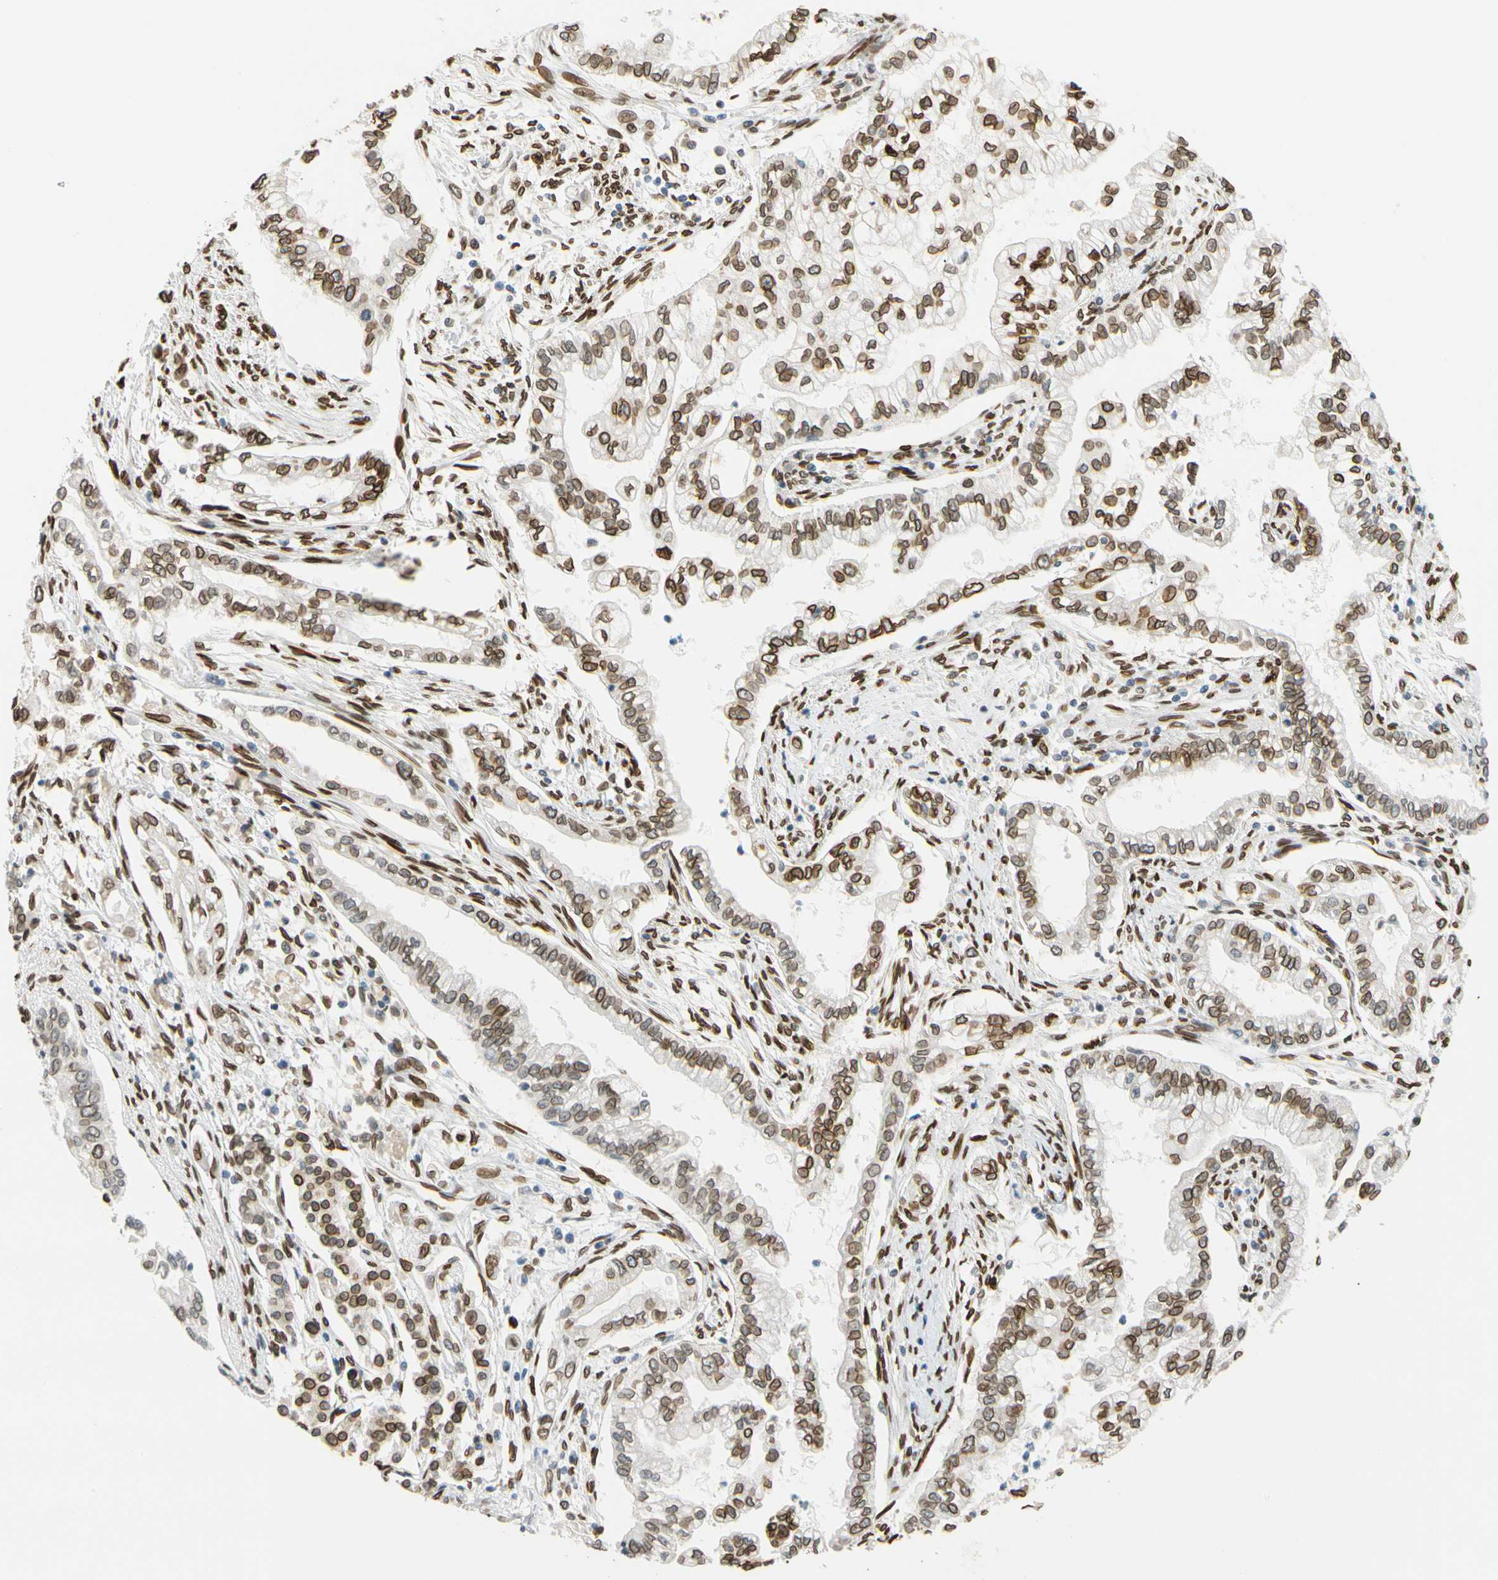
{"staining": {"intensity": "strong", "quantity": ">75%", "location": "cytoplasmic/membranous,nuclear"}, "tissue": "pancreatic cancer", "cell_type": "Tumor cells", "image_type": "cancer", "snomed": [{"axis": "morphology", "description": "Normal tissue, NOS"}, {"axis": "topography", "description": "Pancreas"}], "caption": "Protein expression analysis of human pancreatic cancer reveals strong cytoplasmic/membranous and nuclear positivity in about >75% of tumor cells.", "gene": "SUN1", "patient": {"sex": "male", "age": 42}}